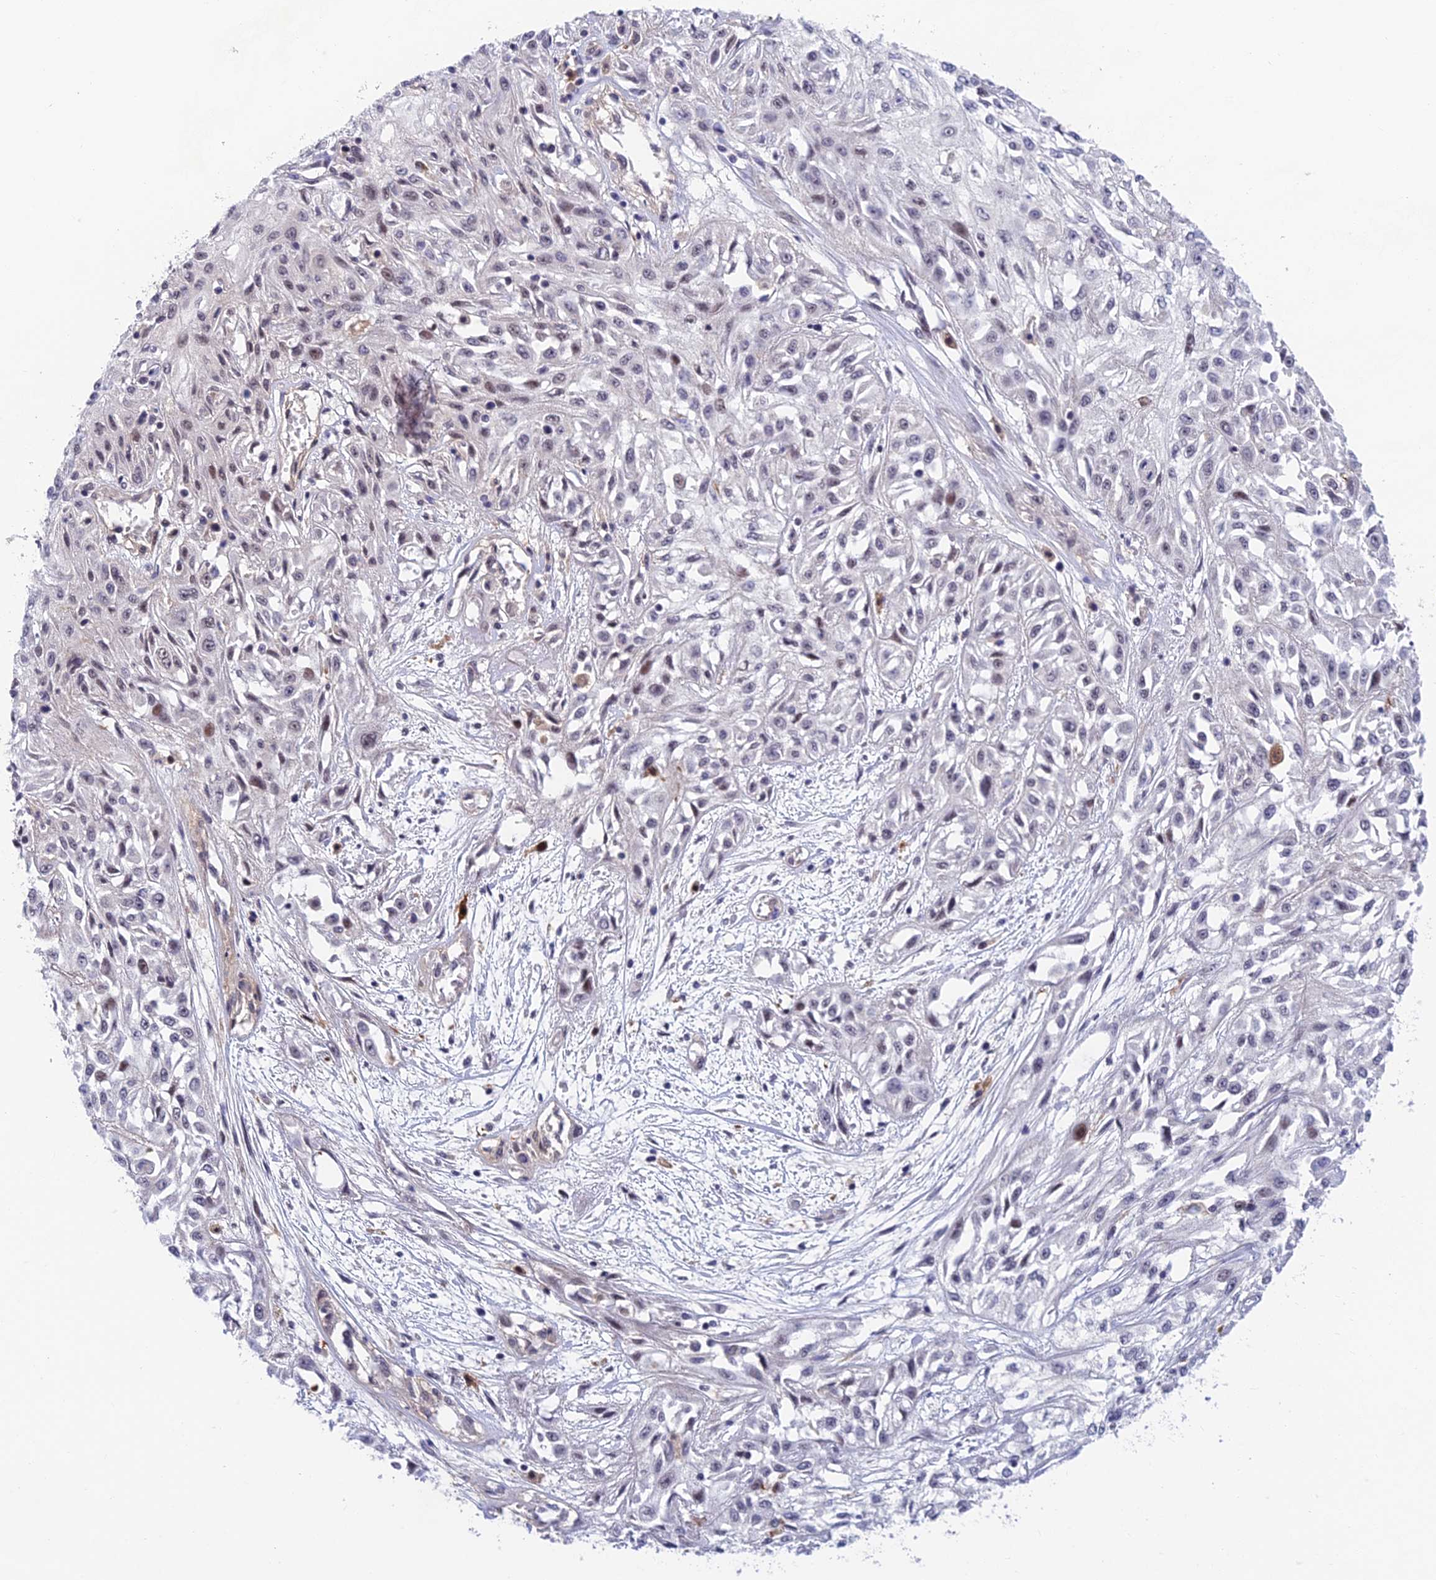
{"staining": {"intensity": "negative", "quantity": "none", "location": "none"}, "tissue": "skin cancer", "cell_type": "Tumor cells", "image_type": "cancer", "snomed": [{"axis": "morphology", "description": "Squamous cell carcinoma, NOS"}, {"axis": "morphology", "description": "Squamous cell carcinoma, metastatic, NOS"}, {"axis": "topography", "description": "Skin"}, {"axis": "topography", "description": "Lymph node"}], "caption": "Tumor cells show no significant staining in skin cancer.", "gene": "NSMCE1", "patient": {"sex": "male", "age": 75}}